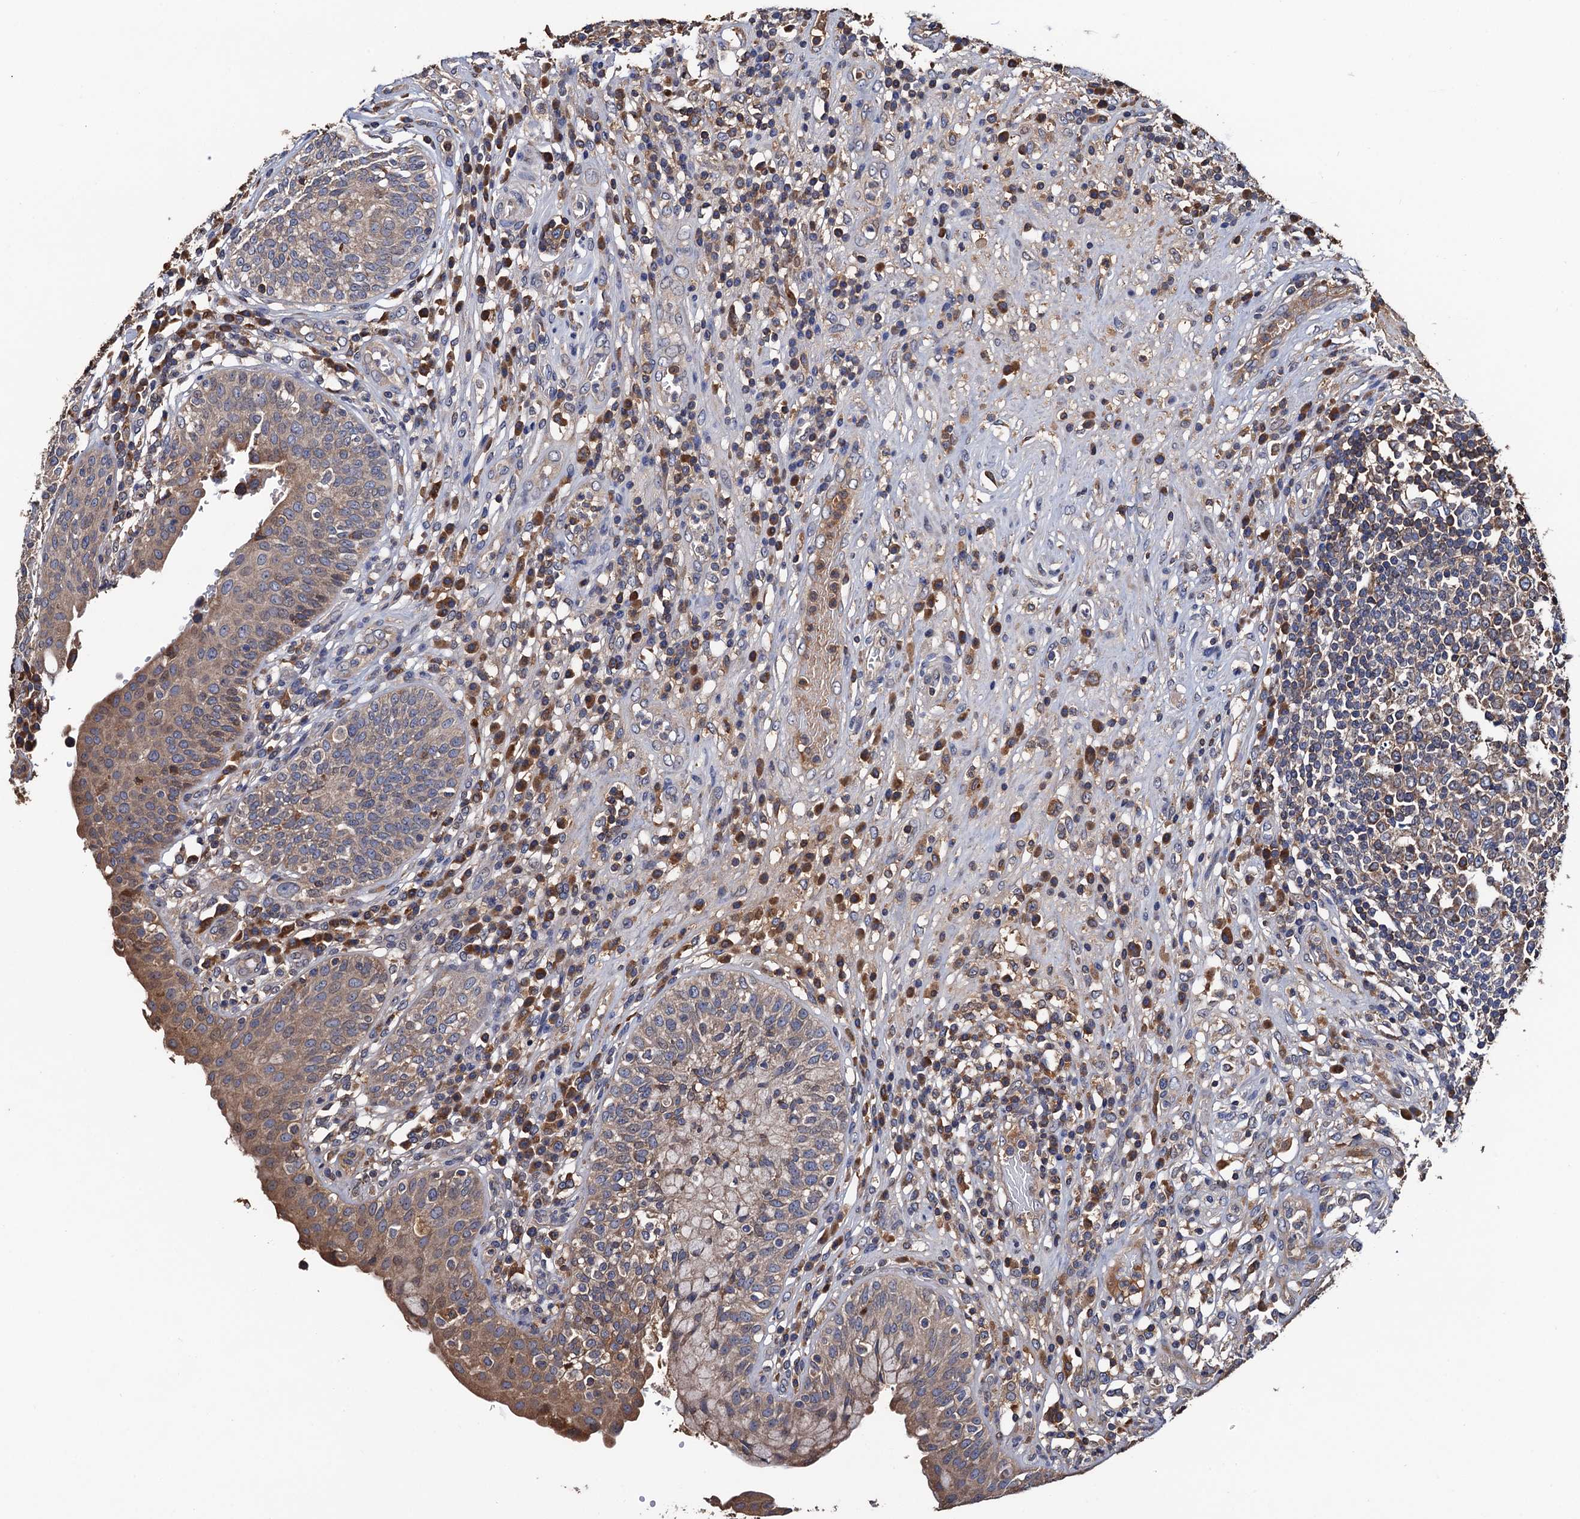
{"staining": {"intensity": "moderate", "quantity": "25%-75%", "location": "cytoplasmic/membranous"}, "tissue": "urinary bladder", "cell_type": "Urothelial cells", "image_type": "normal", "snomed": [{"axis": "morphology", "description": "Normal tissue, NOS"}, {"axis": "topography", "description": "Urinary bladder"}], "caption": "Immunohistochemical staining of unremarkable urinary bladder shows medium levels of moderate cytoplasmic/membranous positivity in approximately 25%-75% of urothelial cells.", "gene": "RGS11", "patient": {"sex": "female", "age": 62}}